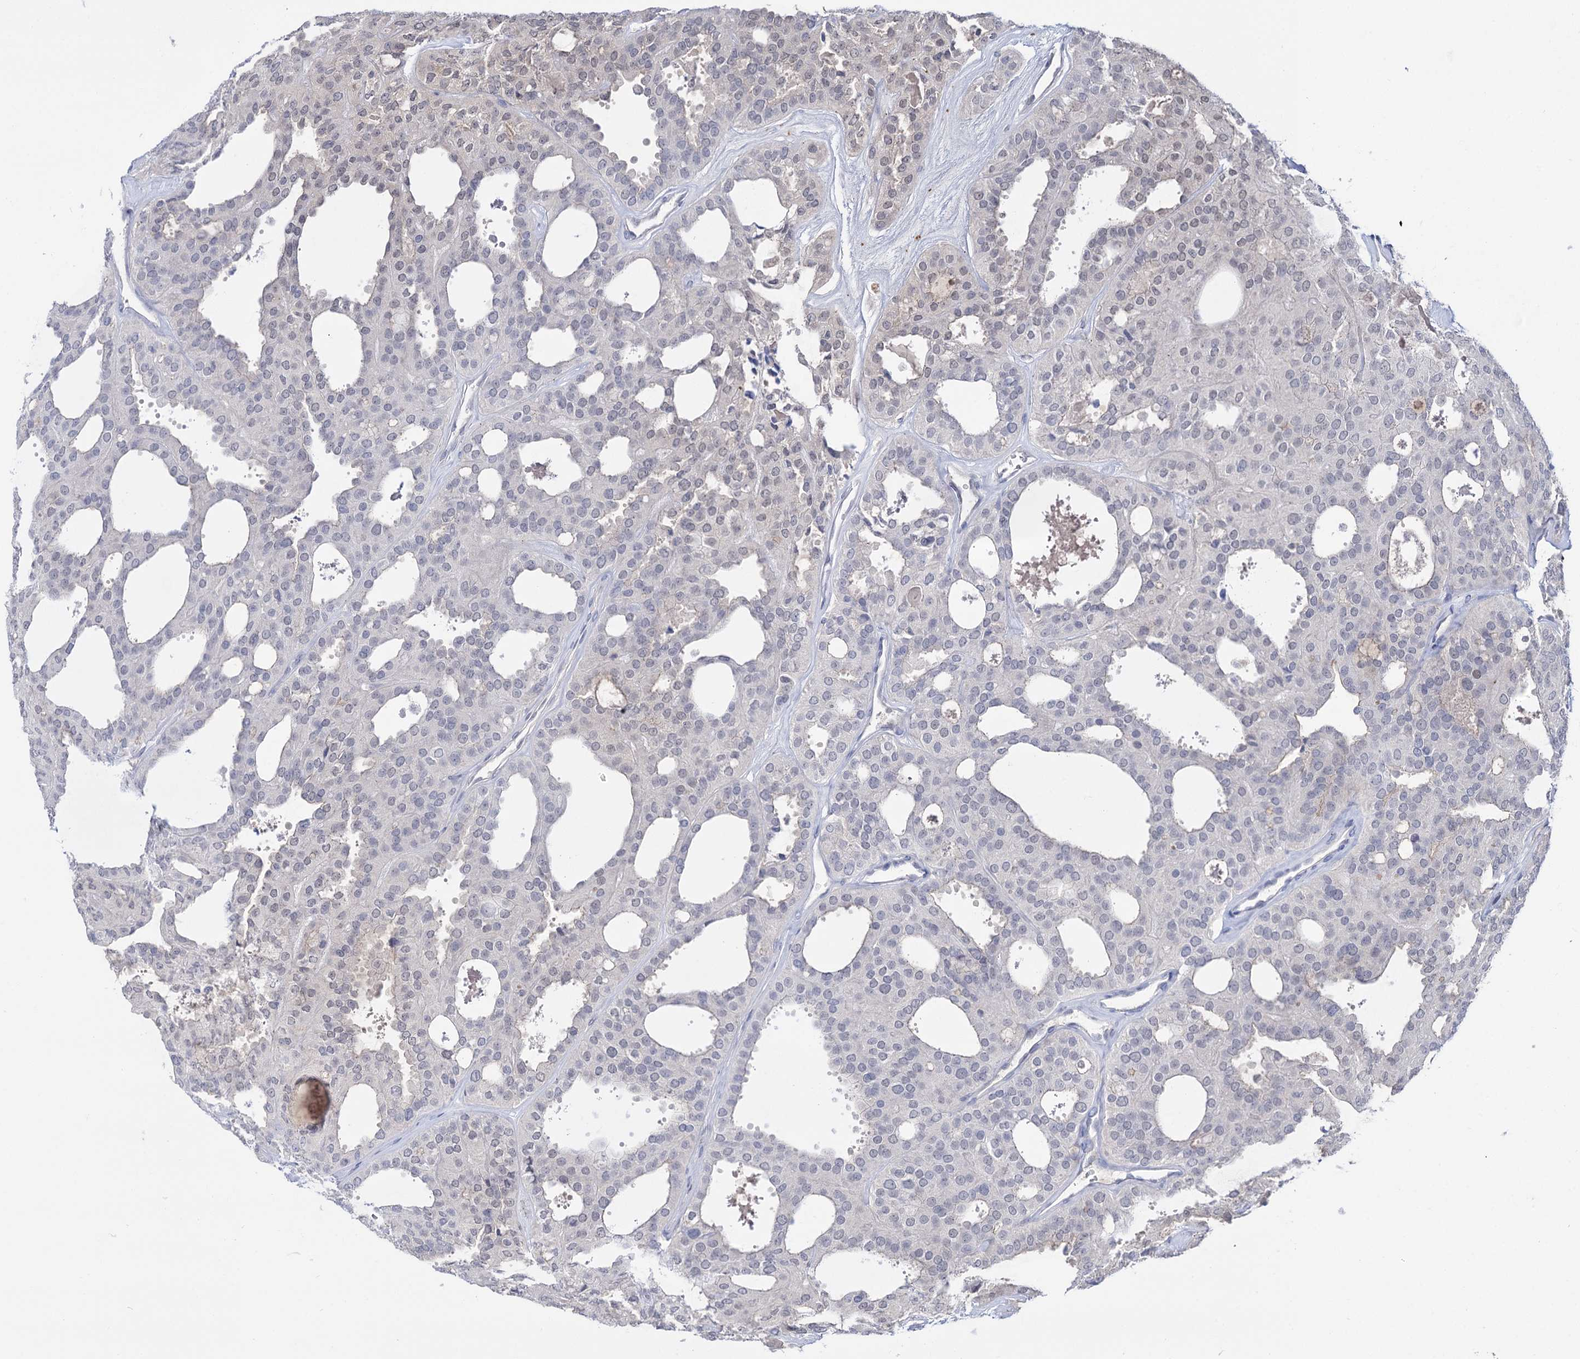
{"staining": {"intensity": "negative", "quantity": "none", "location": "none"}, "tissue": "thyroid cancer", "cell_type": "Tumor cells", "image_type": "cancer", "snomed": [{"axis": "morphology", "description": "Follicular adenoma carcinoma, NOS"}, {"axis": "topography", "description": "Thyroid gland"}], "caption": "Follicular adenoma carcinoma (thyroid) stained for a protein using immunohistochemistry (IHC) reveals no expression tumor cells.", "gene": "NEK10", "patient": {"sex": "male", "age": 75}}